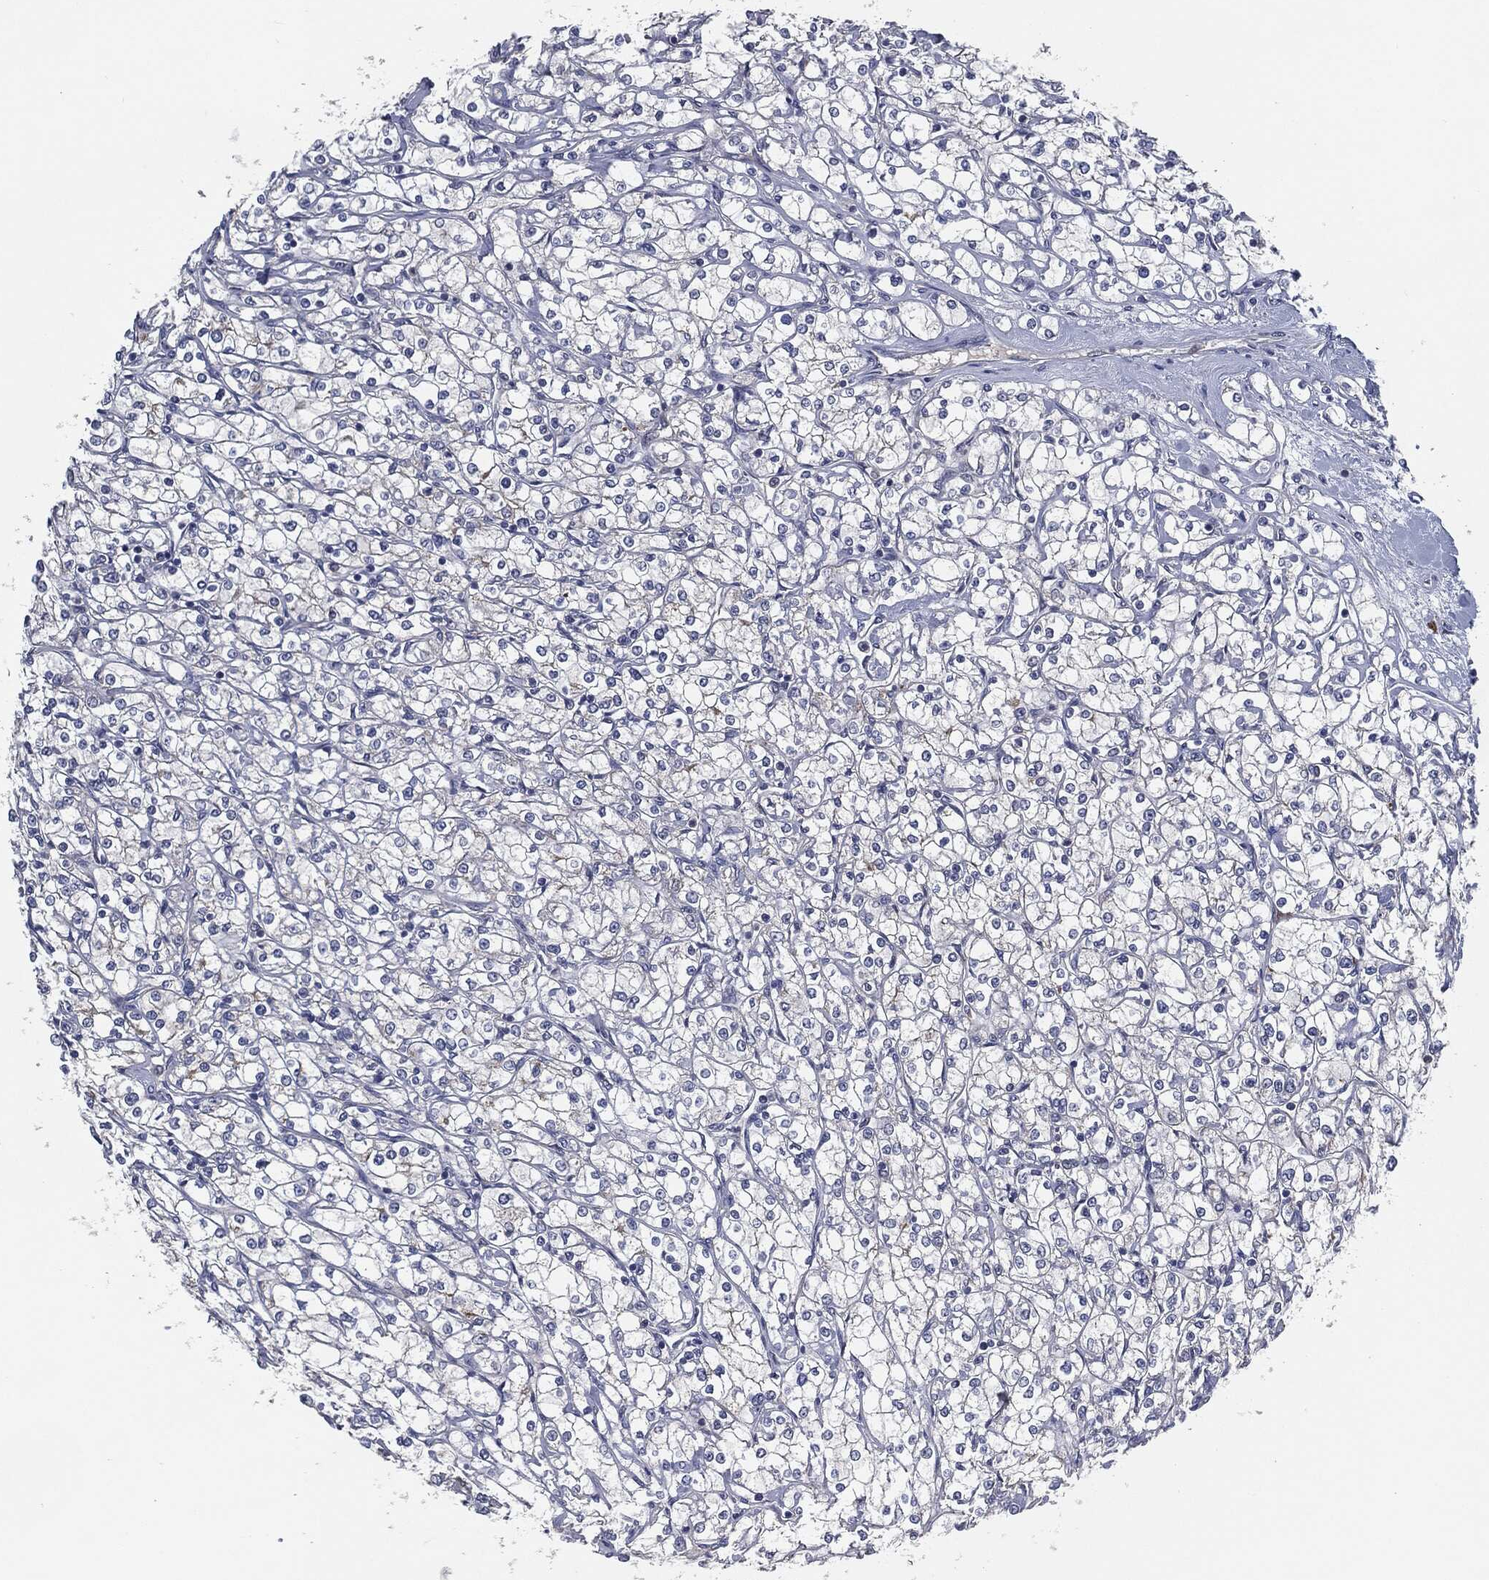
{"staining": {"intensity": "negative", "quantity": "none", "location": "none"}, "tissue": "renal cancer", "cell_type": "Tumor cells", "image_type": "cancer", "snomed": [{"axis": "morphology", "description": "Adenocarcinoma, NOS"}, {"axis": "topography", "description": "Kidney"}], "caption": "The image displays no significant staining in tumor cells of renal cancer. (DAB immunohistochemistry (IHC), high magnification).", "gene": "SVIL", "patient": {"sex": "male", "age": 67}}